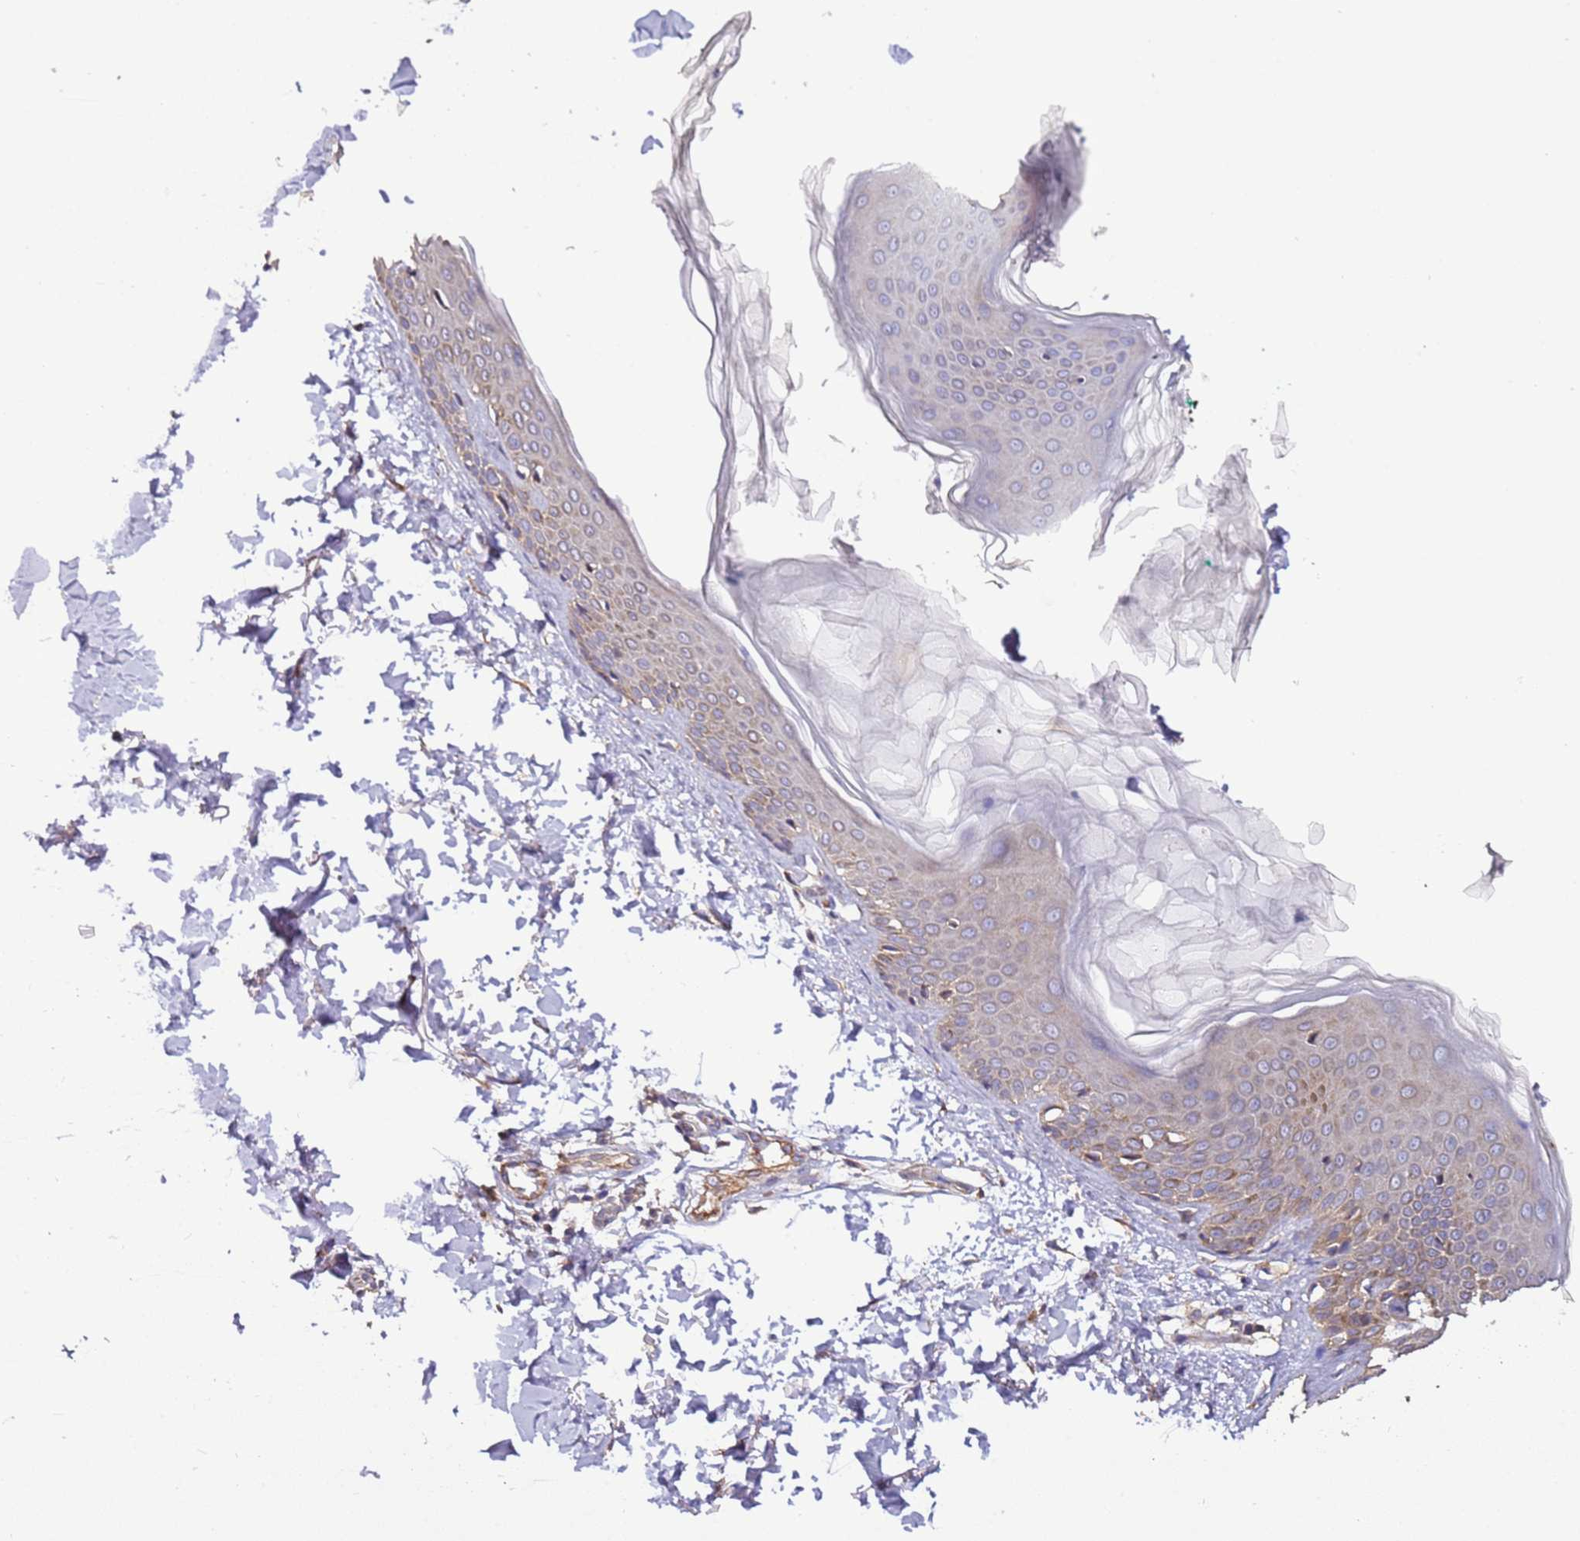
{"staining": {"intensity": "moderate", "quantity": ">75%", "location": "cytoplasmic/membranous"}, "tissue": "skin", "cell_type": "Fibroblasts", "image_type": "normal", "snomed": [{"axis": "morphology", "description": "Normal tissue, NOS"}, {"axis": "topography", "description": "Skin"}], "caption": "Normal skin demonstrates moderate cytoplasmic/membranous expression in approximately >75% of fibroblasts, visualized by immunohistochemistry. The protein of interest is shown in brown color, while the nuclei are stained blue.", "gene": "SLC41A3", "patient": {"sex": "male", "age": 37}}